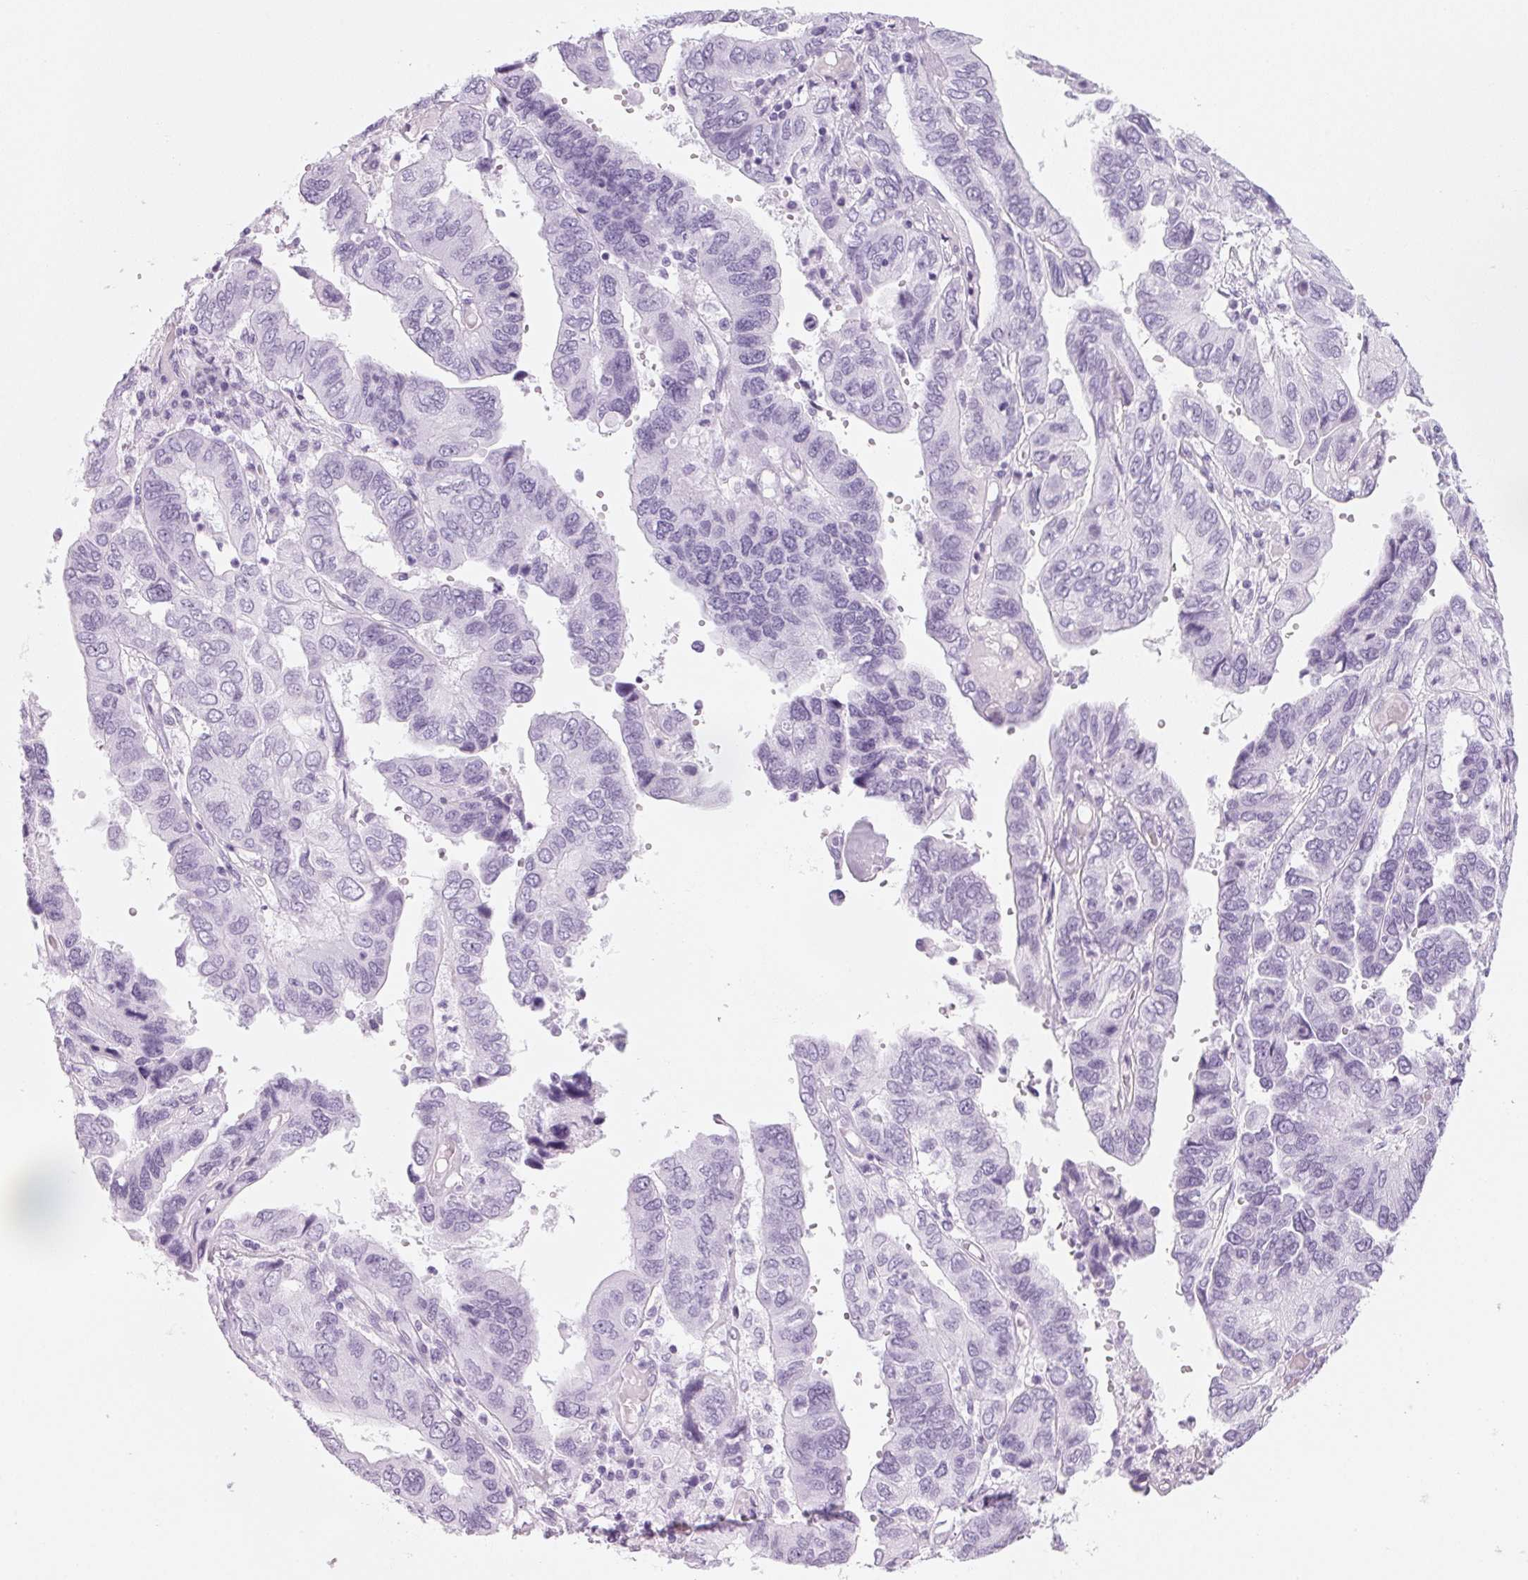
{"staining": {"intensity": "negative", "quantity": "none", "location": "none"}, "tissue": "ovarian cancer", "cell_type": "Tumor cells", "image_type": "cancer", "snomed": [{"axis": "morphology", "description": "Cystadenocarcinoma, serous, NOS"}, {"axis": "topography", "description": "Ovary"}], "caption": "An image of human serous cystadenocarcinoma (ovarian) is negative for staining in tumor cells.", "gene": "DNTTIP2", "patient": {"sex": "female", "age": 79}}